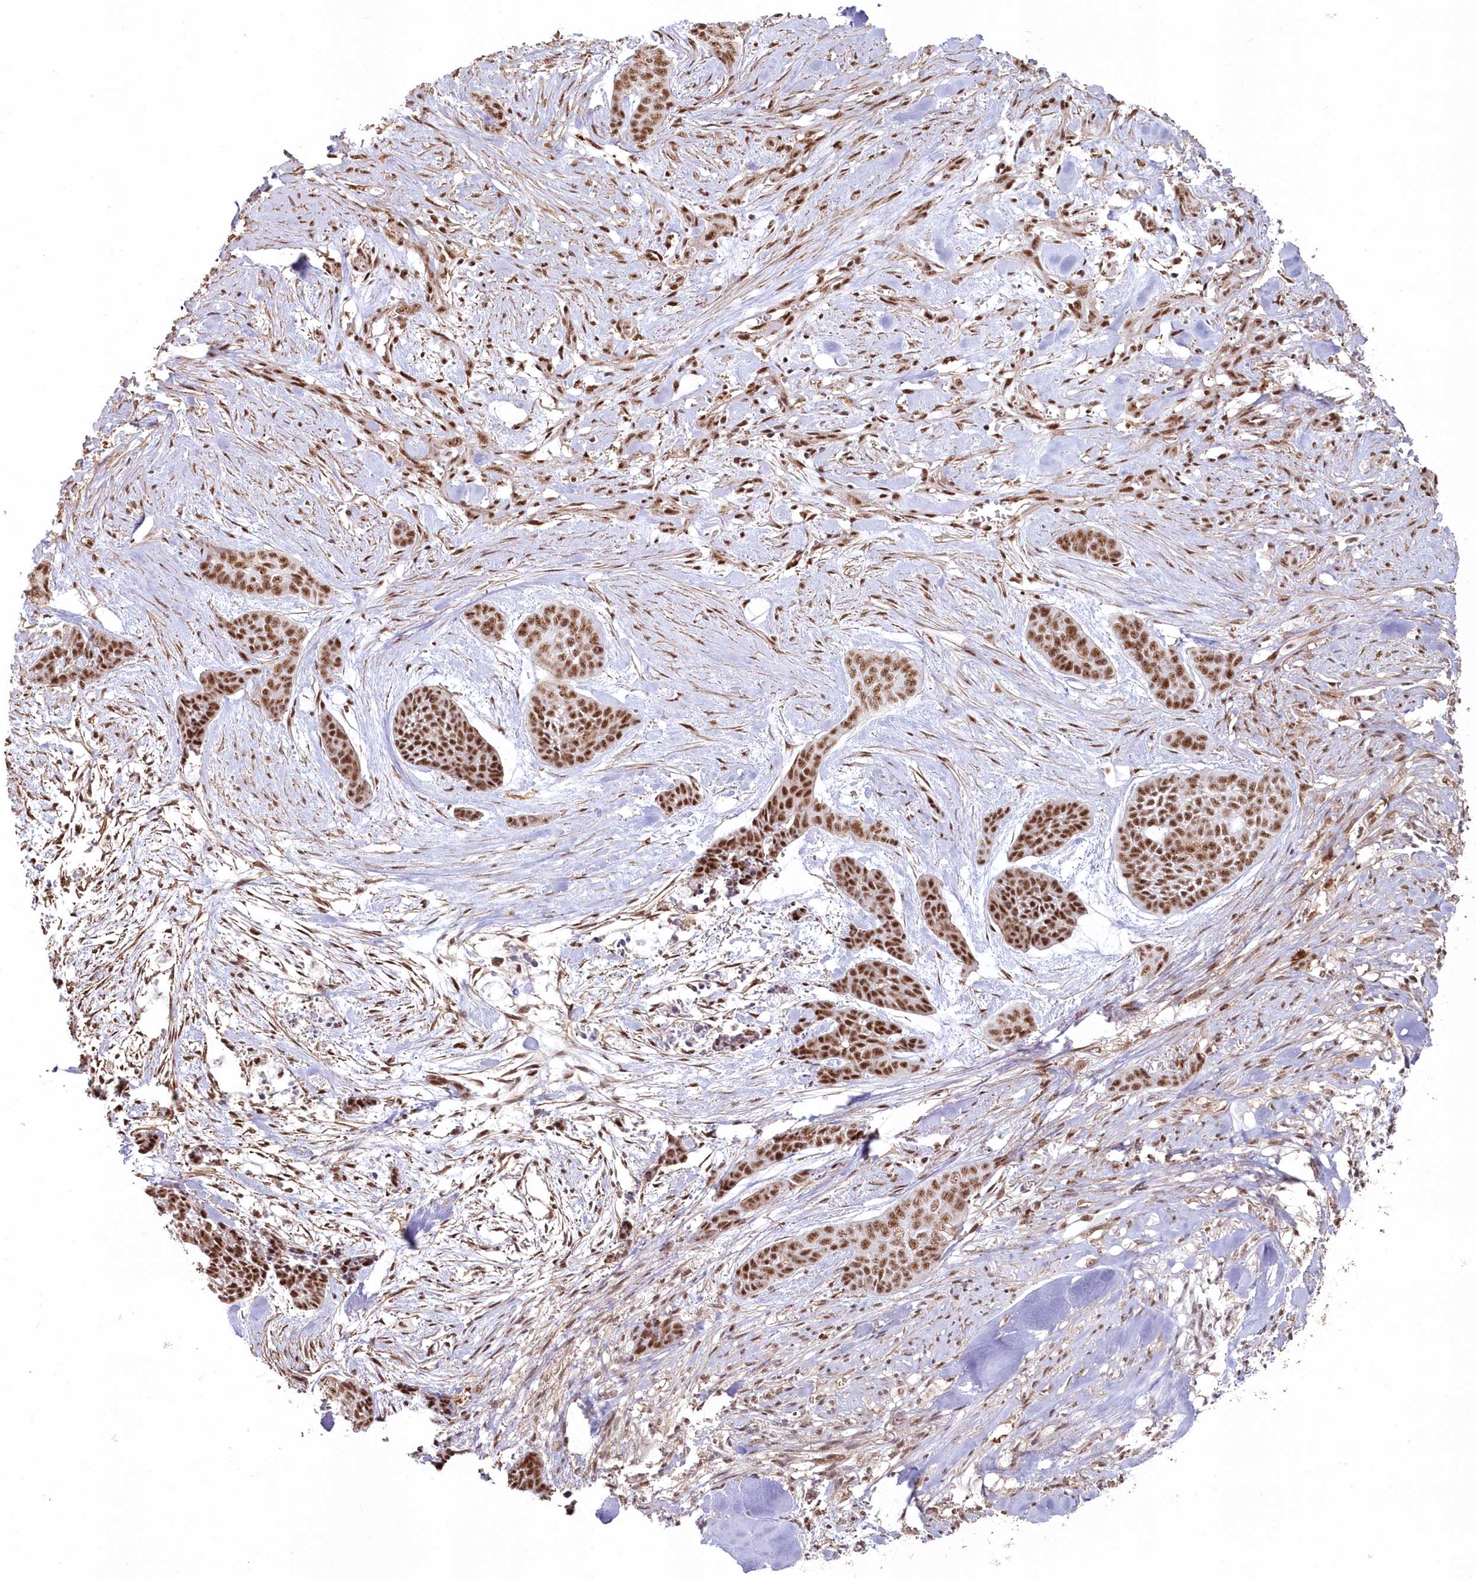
{"staining": {"intensity": "moderate", "quantity": ">75%", "location": "nuclear"}, "tissue": "skin cancer", "cell_type": "Tumor cells", "image_type": "cancer", "snomed": [{"axis": "morphology", "description": "Basal cell carcinoma"}, {"axis": "topography", "description": "Skin"}], "caption": "Human skin basal cell carcinoma stained with a protein marker demonstrates moderate staining in tumor cells.", "gene": "DDX46", "patient": {"sex": "female", "age": 64}}